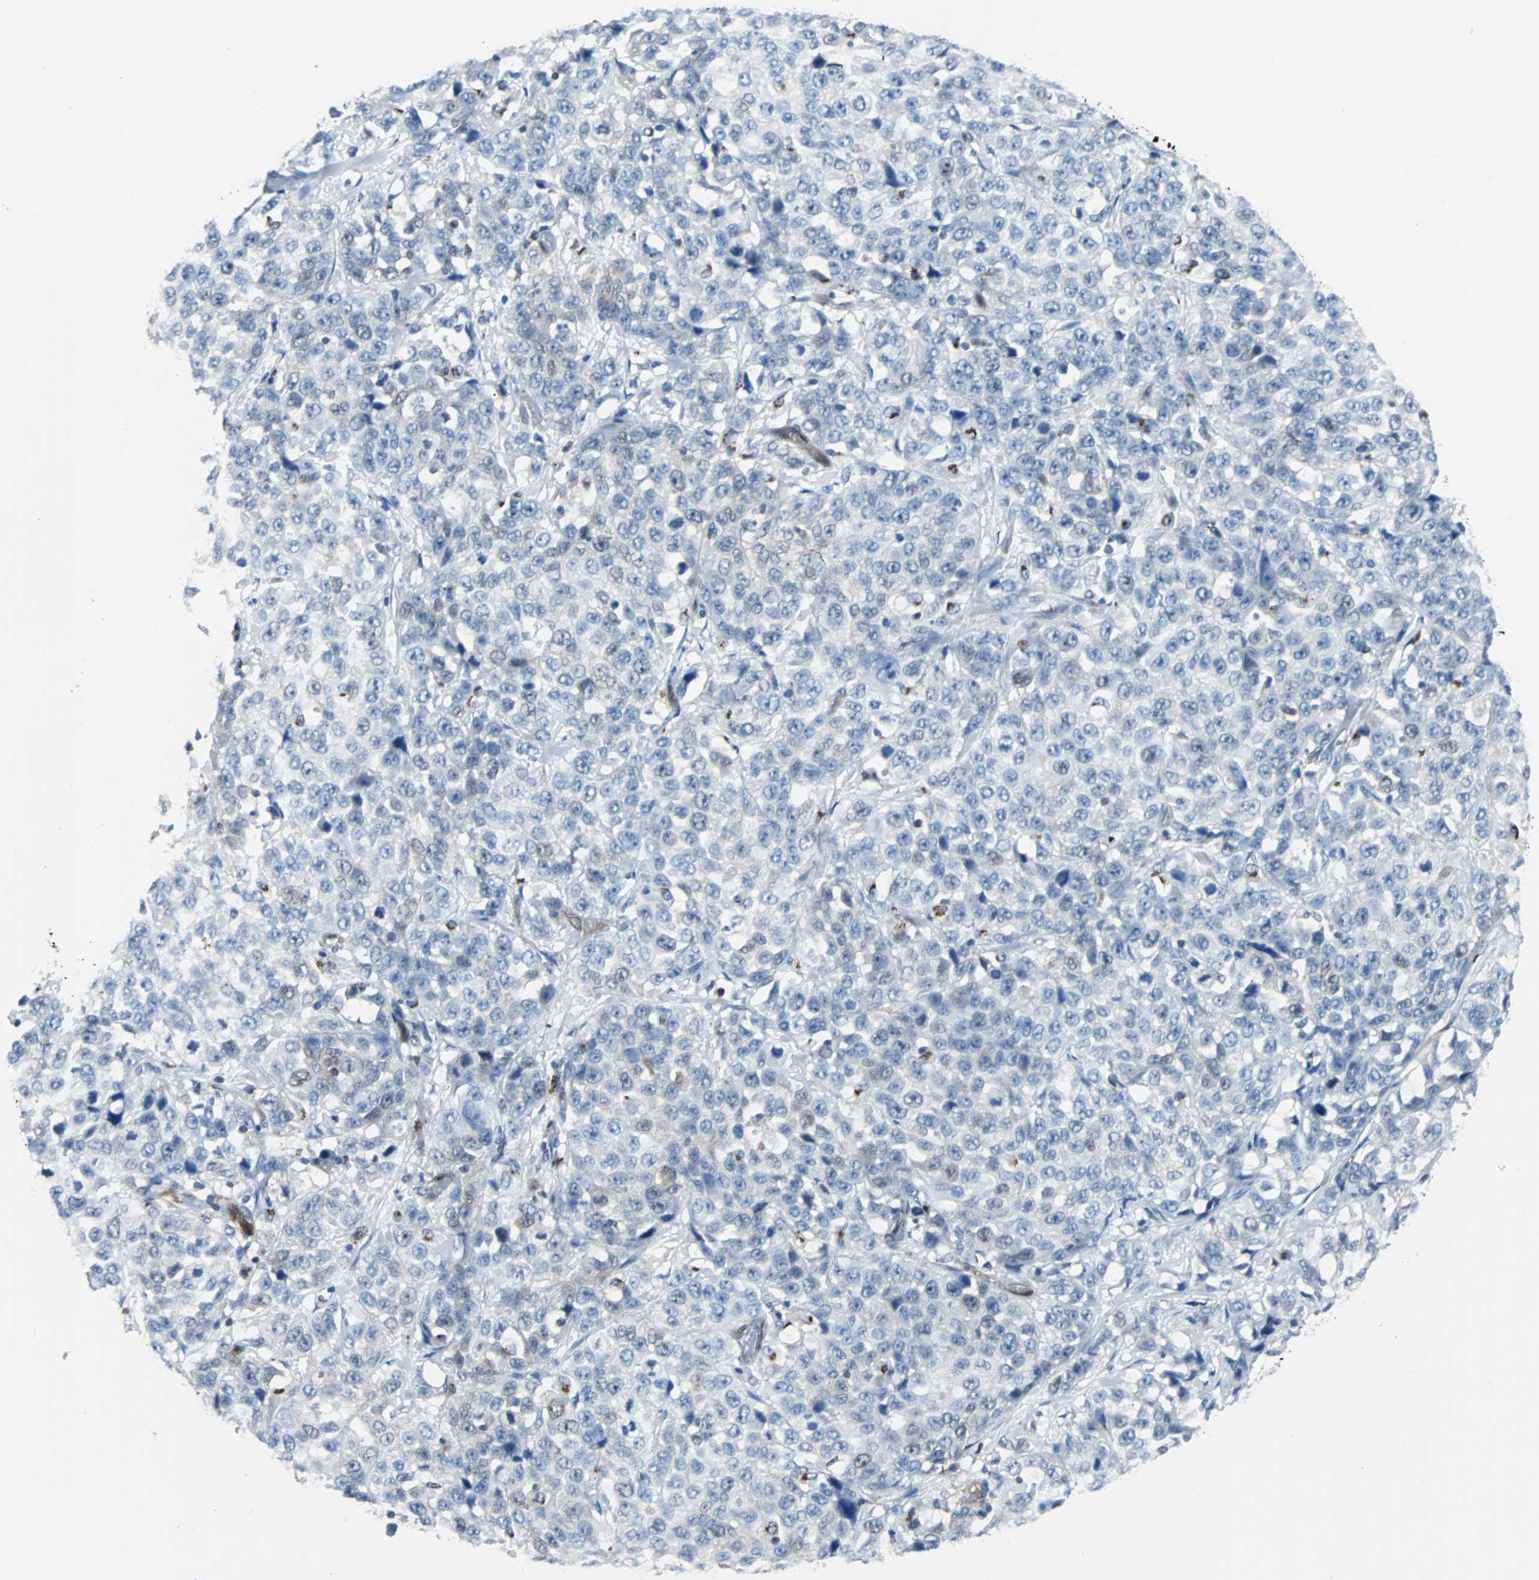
{"staining": {"intensity": "negative", "quantity": "none", "location": "none"}, "tissue": "stomach cancer", "cell_type": "Tumor cells", "image_type": "cancer", "snomed": [{"axis": "morphology", "description": "Normal tissue, NOS"}, {"axis": "morphology", "description": "Adenocarcinoma, NOS"}, {"axis": "topography", "description": "Stomach"}], "caption": "DAB (3,3'-diaminobenzidine) immunohistochemical staining of human stomach cancer shows no significant staining in tumor cells.", "gene": "MAP2K6", "patient": {"sex": "male", "age": 48}}